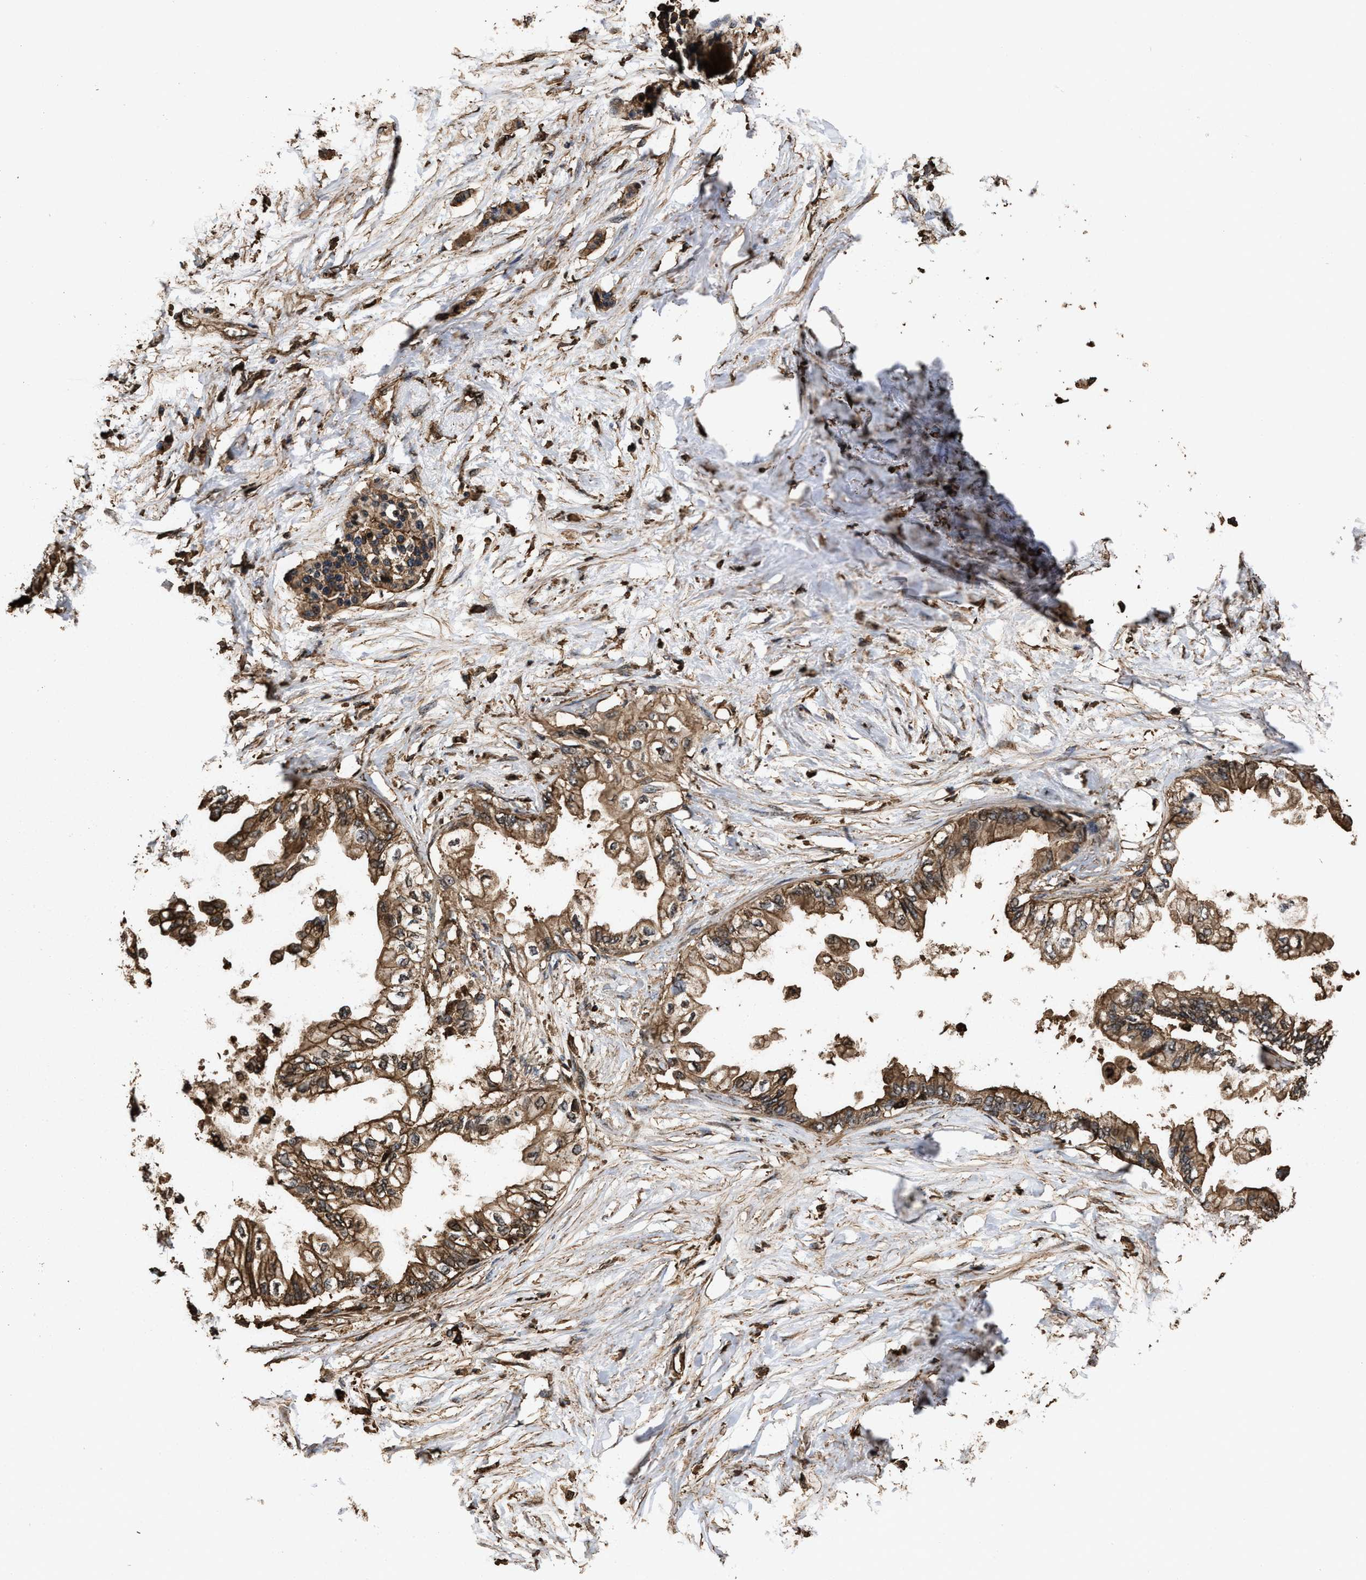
{"staining": {"intensity": "moderate", "quantity": ">75%", "location": "cytoplasmic/membranous"}, "tissue": "pancreatic cancer", "cell_type": "Tumor cells", "image_type": "cancer", "snomed": [{"axis": "morphology", "description": "Normal tissue, NOS"}, {"axis": "morphology", "description": "Adenocarcinoma, NOS"}, {"axis": "topography", "description": "Pancreas"}, {"axis": "topography", "description": "Duodenum"}], "caption": "Immunohistochemistry of adenocarcinoma (pancreatic) shows medium levels of moderate cytoplasmic/membranous expression in approximately >75% of tumor cells.", "gene": "KBTBD2", "patient": {"sex": "female", "age": 60}}